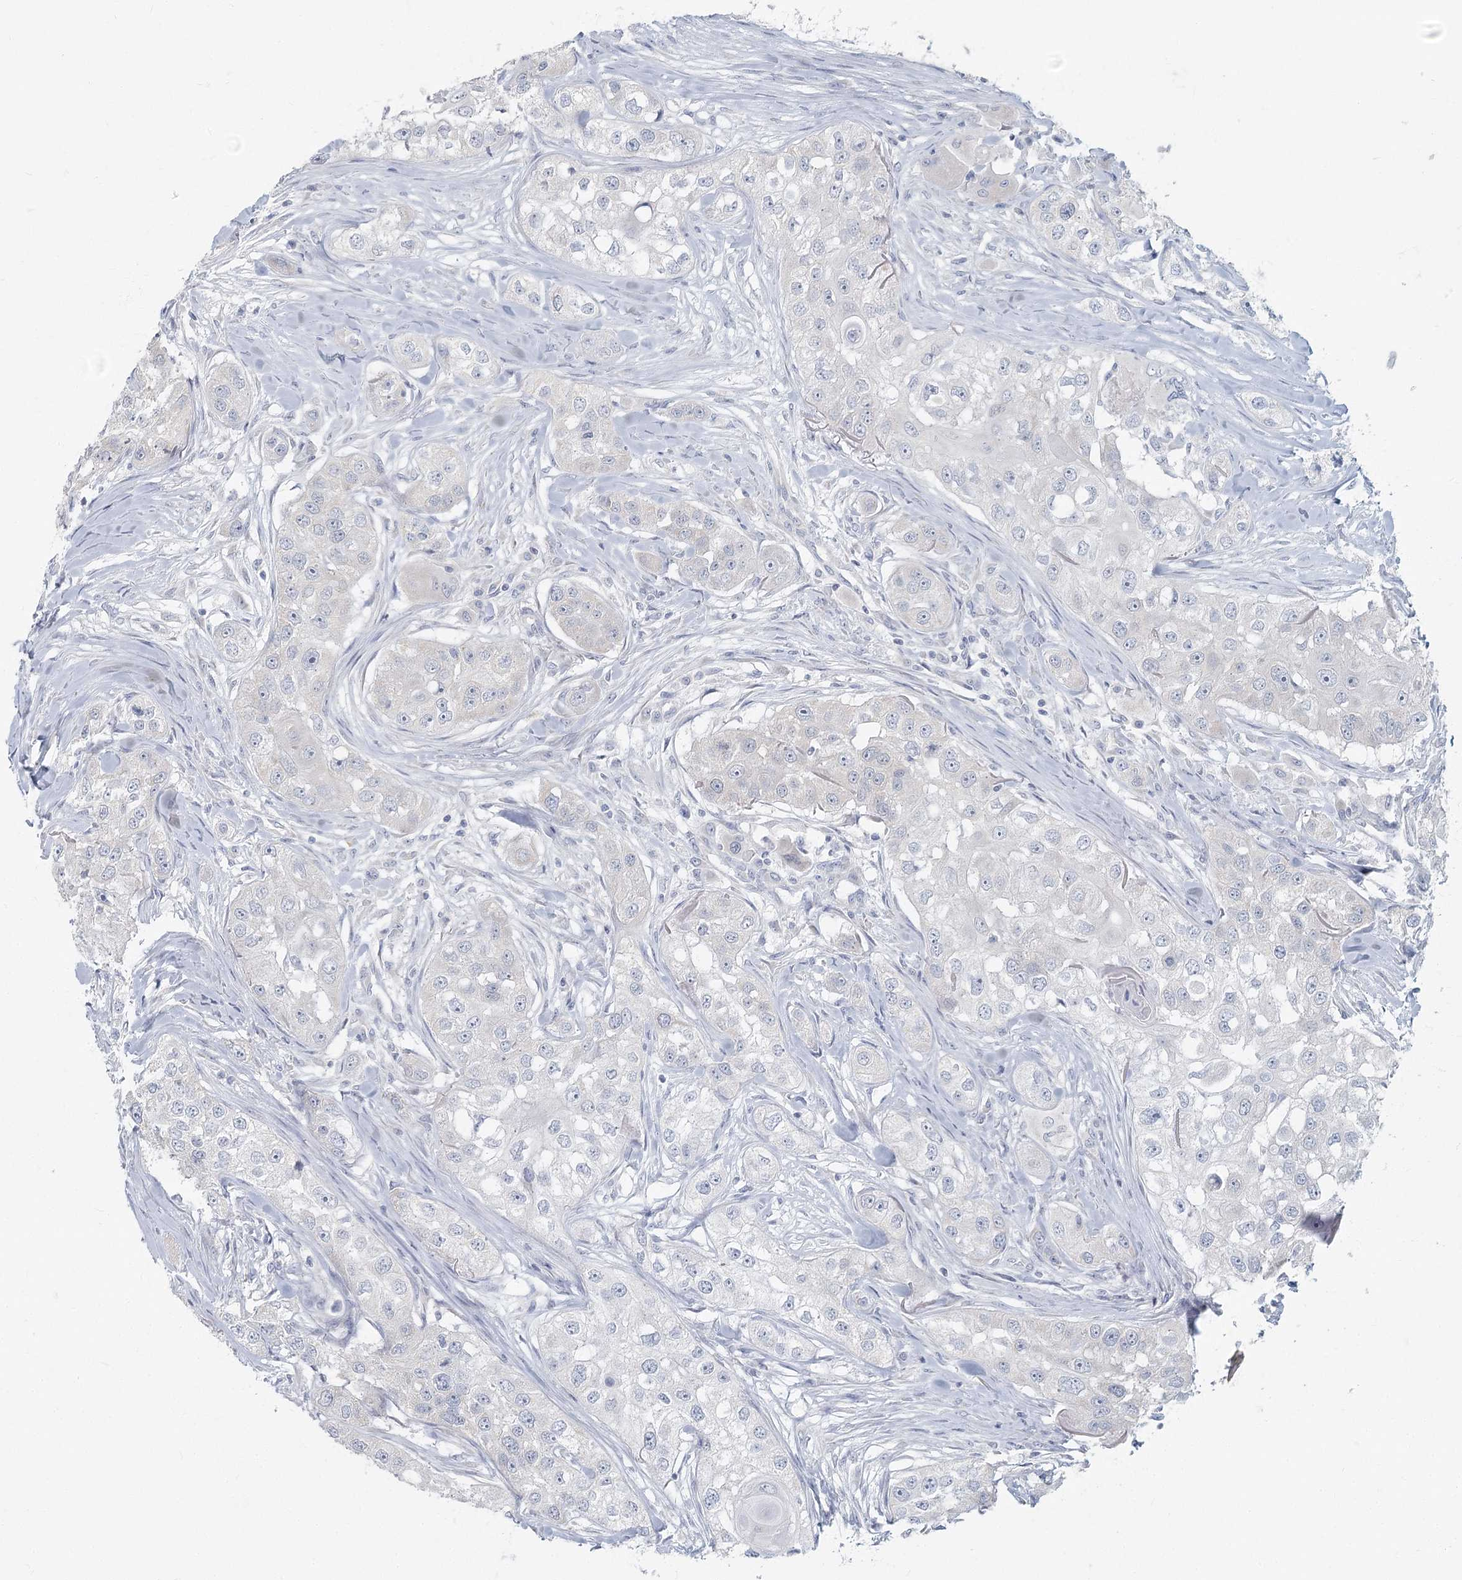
{"staining": {"intensity": "negative", "quantity": "none", "location": "none"}, "tissue": "head and neck cancer", "cell_type": "Tumor cells", "image_type": "cancer", "snomed": [{"axis": "morphology", "description": "Normal tissue, NOS"}, {"axis": "morphology", "description": "Squamous cell carcinoma, NOS"}, {"axis": "topography", "description": "Skeletal muscle"}, {"axis": "topography", "description": "Head-Neck"}], "caption": "Immunohistochemistry of squamous cell carcinoma (head and neck) demonstrates no staining in tumor cells.", "gene": "FAM110C", "patient": {"sex": "male", "age": 51}}